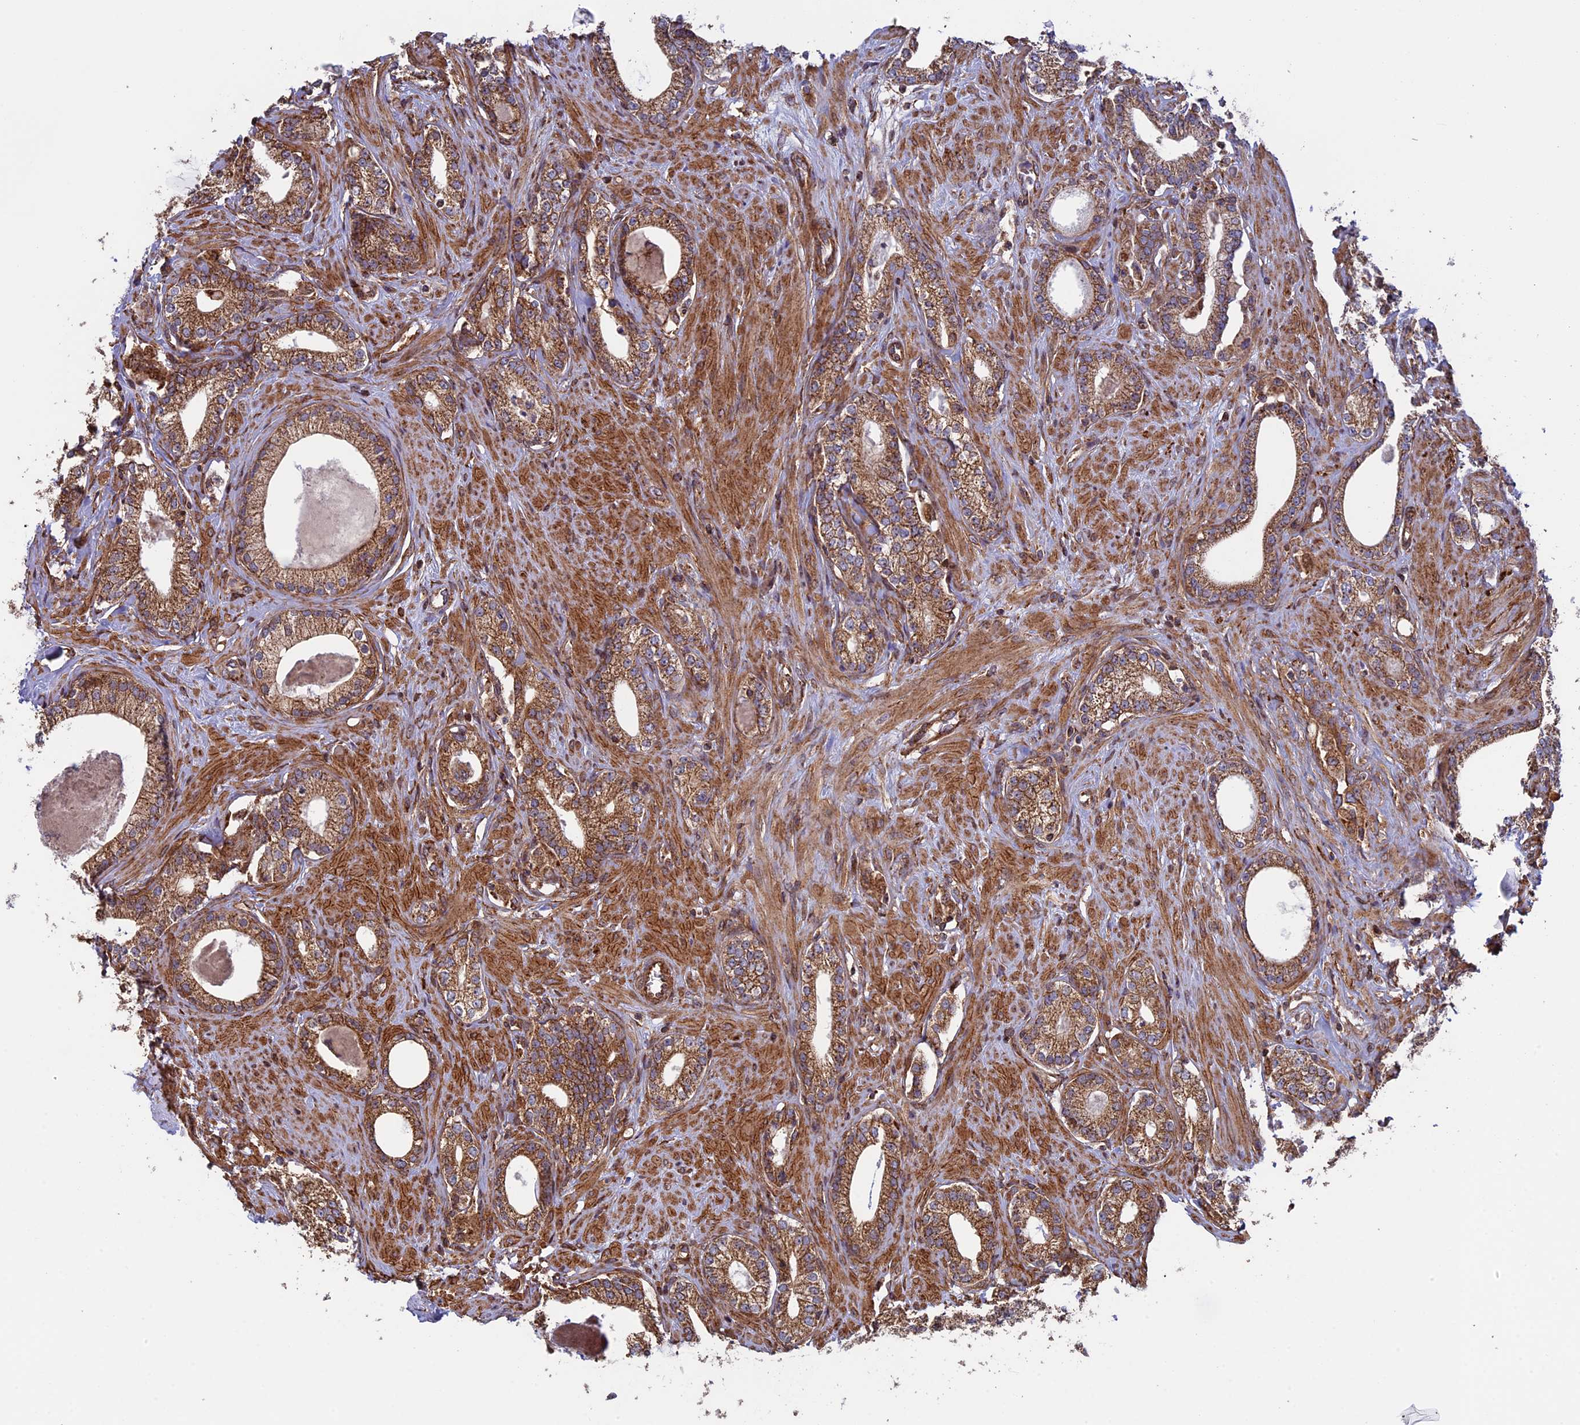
{"staining": {"intensity": "moderate", "quantity": ">75%", "location": "cytoplasmic/membranous"}, "tissue": "prostate cancer", "cell_type": "Tumor cells", "image_type": "cancer", "snomed": [{"axis": "morphology", "description": "Adenocarcinoma, High grade"}, {"axis": "topography", "description": "Prostate"}], "caption": "The micrograph reveals a brown stain indicating the presence of a protein in the cytoplasmic/membranous of tumor cells in adenocarcinoma (high-grade) (prostate). (brown staining indicates protein expression, while blue staining denotes nuclei).", "gene": "CCDC8", "patient": {"sex": "male", "age": 63}}